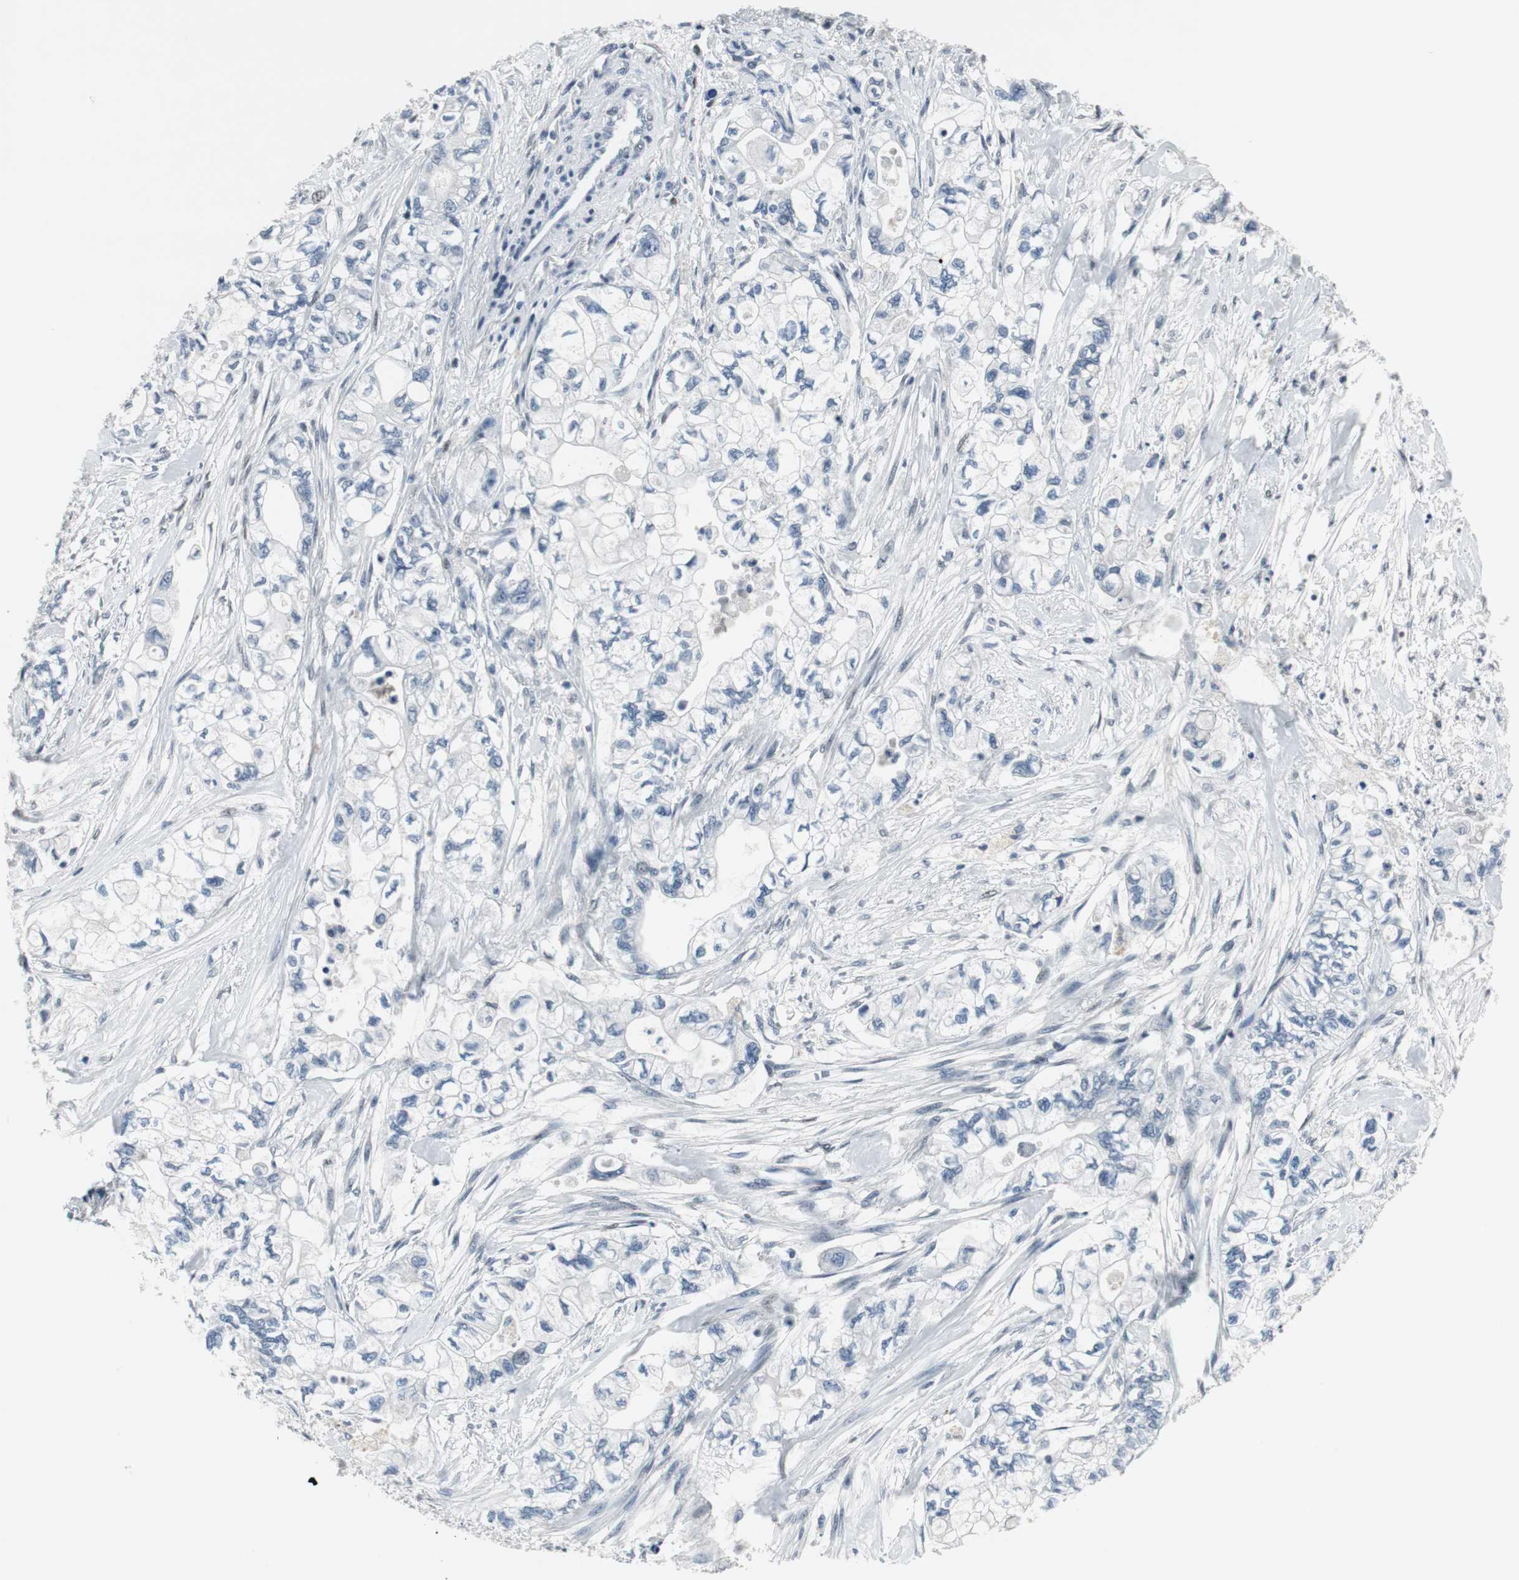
{"staining": {"intensity": "negative", "quantity": "none", "location": "none"}, "tissue": "pancreatic cancer", "cell_type": "Tumor cells", "image_type": "cancer", "snomed": [{"axis": "morphology", "description": "Adenocarcinoma, NOS"}, {"axis": "topography", "description": "Pancreas"}], "caption": "Pancreatic cancer stained for a protein using immunohistochemistry demonstrates no expression tumor cells.", "gene": "ELK1", "patient": {"sex": "male", "age": 79}}